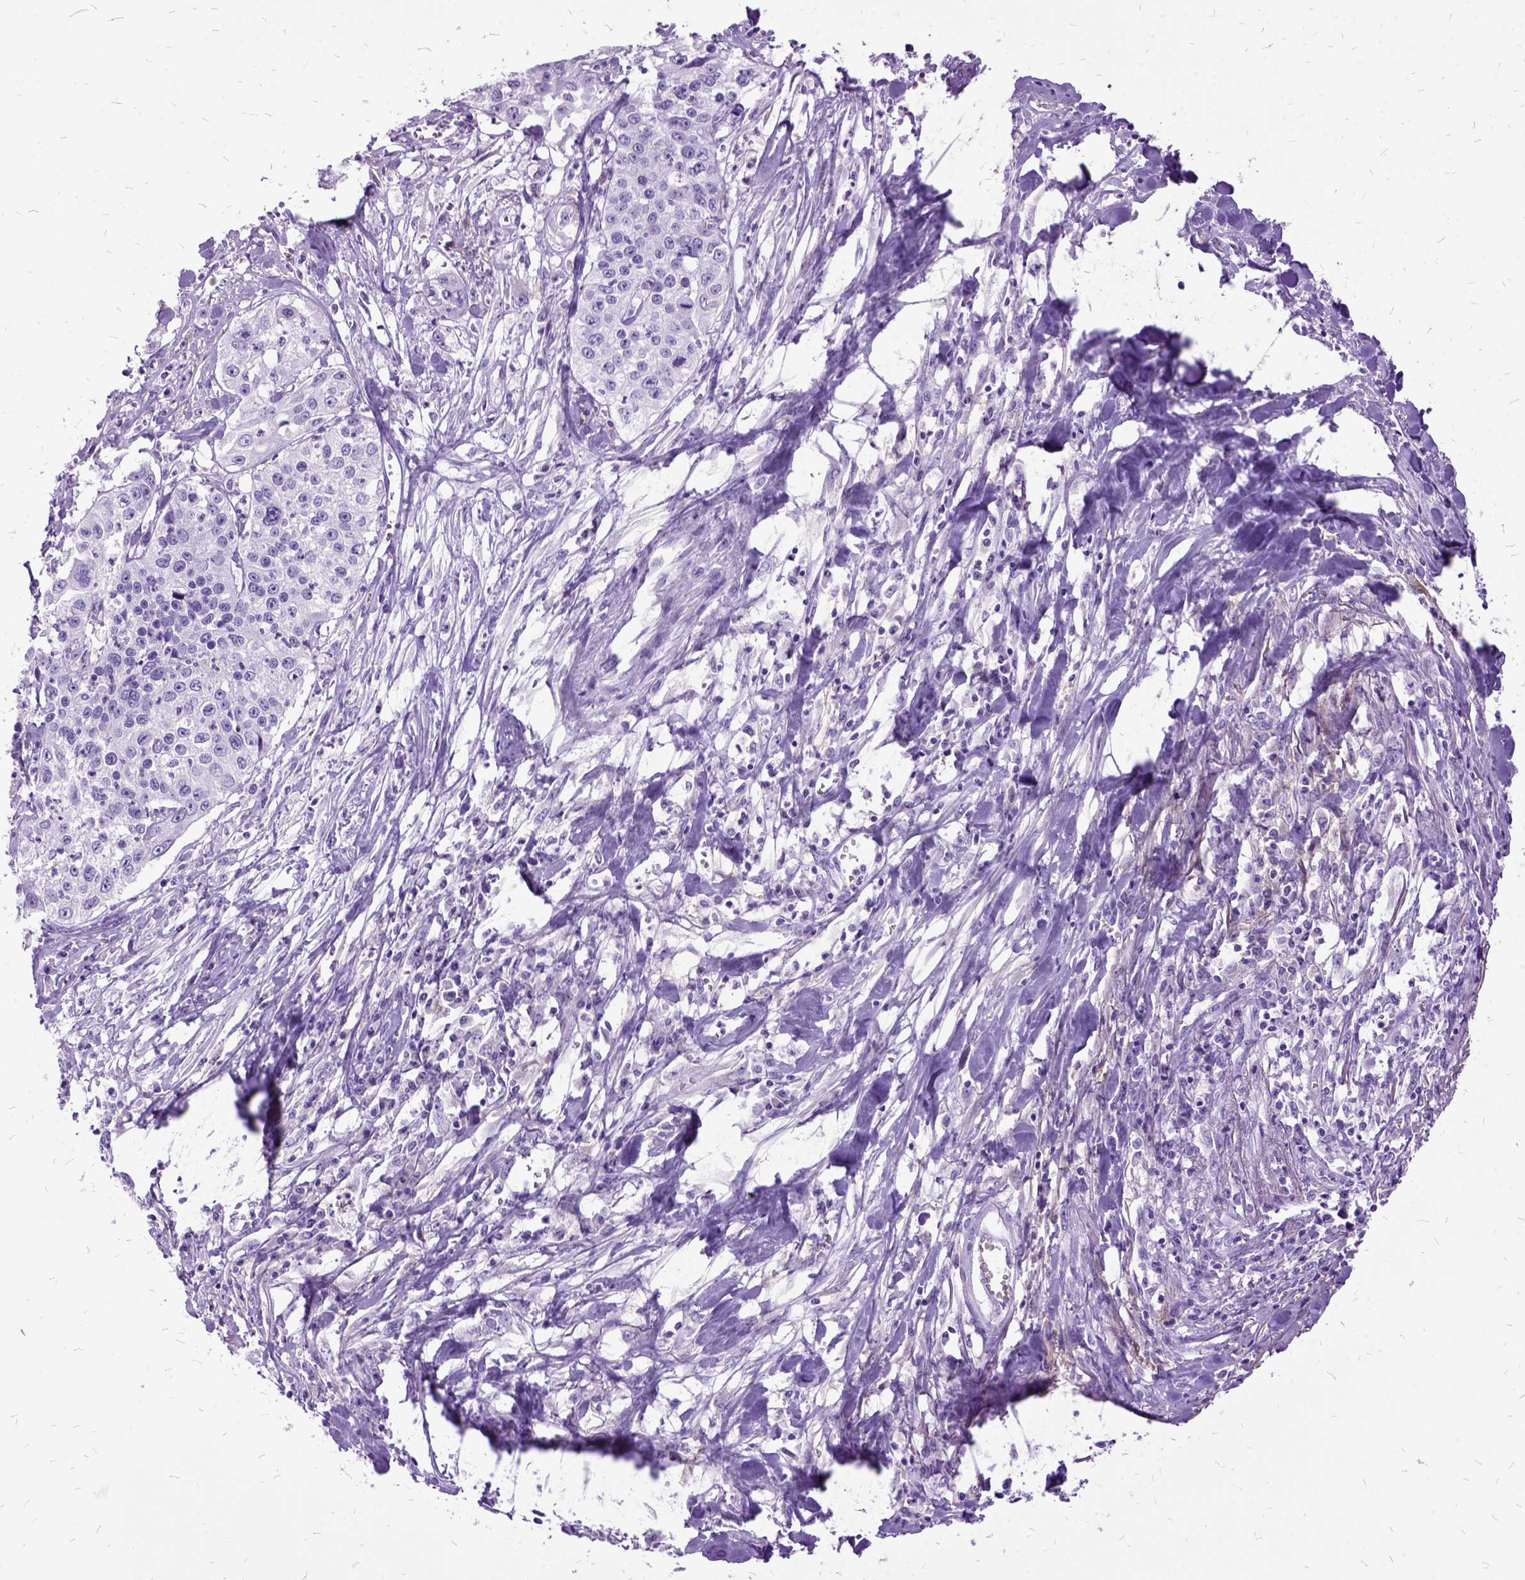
{"staining": {"intensity": "negative", "quantity": "none", "location": "none"}, "tissue": "lung cancer", "cell_type": "Tumor cells", "image_type": "cancer", "snomed": [{"axis": "morphology", "description": "Squamous cell carcinoma, NOS"}, {"axis": "morphology", "description": "Squamous cell carcinoma, metastatic, NOS"}, {"axis": "topography", "description": "Lung"}, {"axis": "topography", "description": "Pleura, NOS"}], "caption": "A photomicrograph of lung cancer stained for a protein demonstrates no brown staining in tumor cells. (Immunohistochemistry, brightfield microscopy, high magnification).", "gene": "MME", "patient": {"sex": "male", "age": 72}}